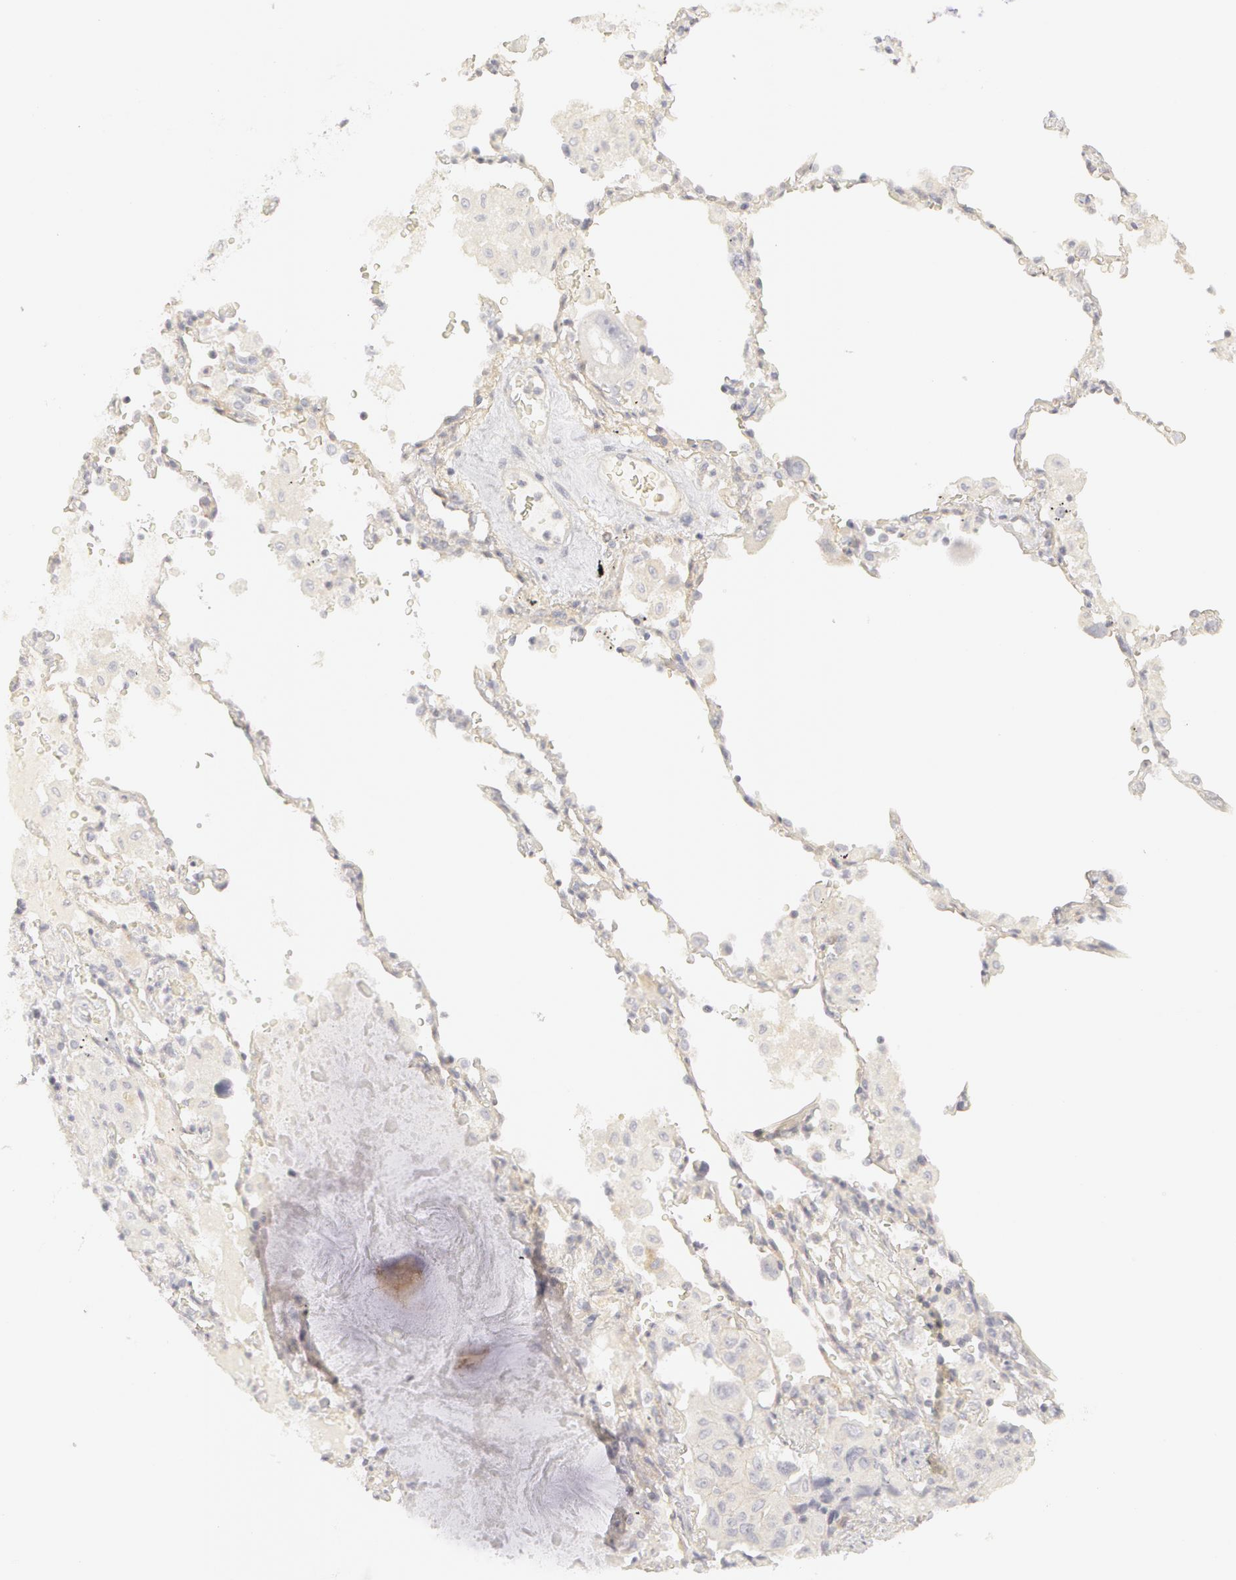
{"staining": {"intensity": "negative", "quantity": "none", "location": "none"}, "tissue": "lung cancer", "cell_type": "Tumor cells", "image_type": "cancer", "snomed": [{"axis": "morphology", "description": "Adenocarcinoma, NOS"}, {"axis": "topography", "description": "Lung"}], "caption": "This is an immunohistochemistry photomicrograph of adenocarcinoma (lung). There is no positivity in tumor cells.", "gene": "ABCB1", "patient": {"sex": "male", "age": 64}}